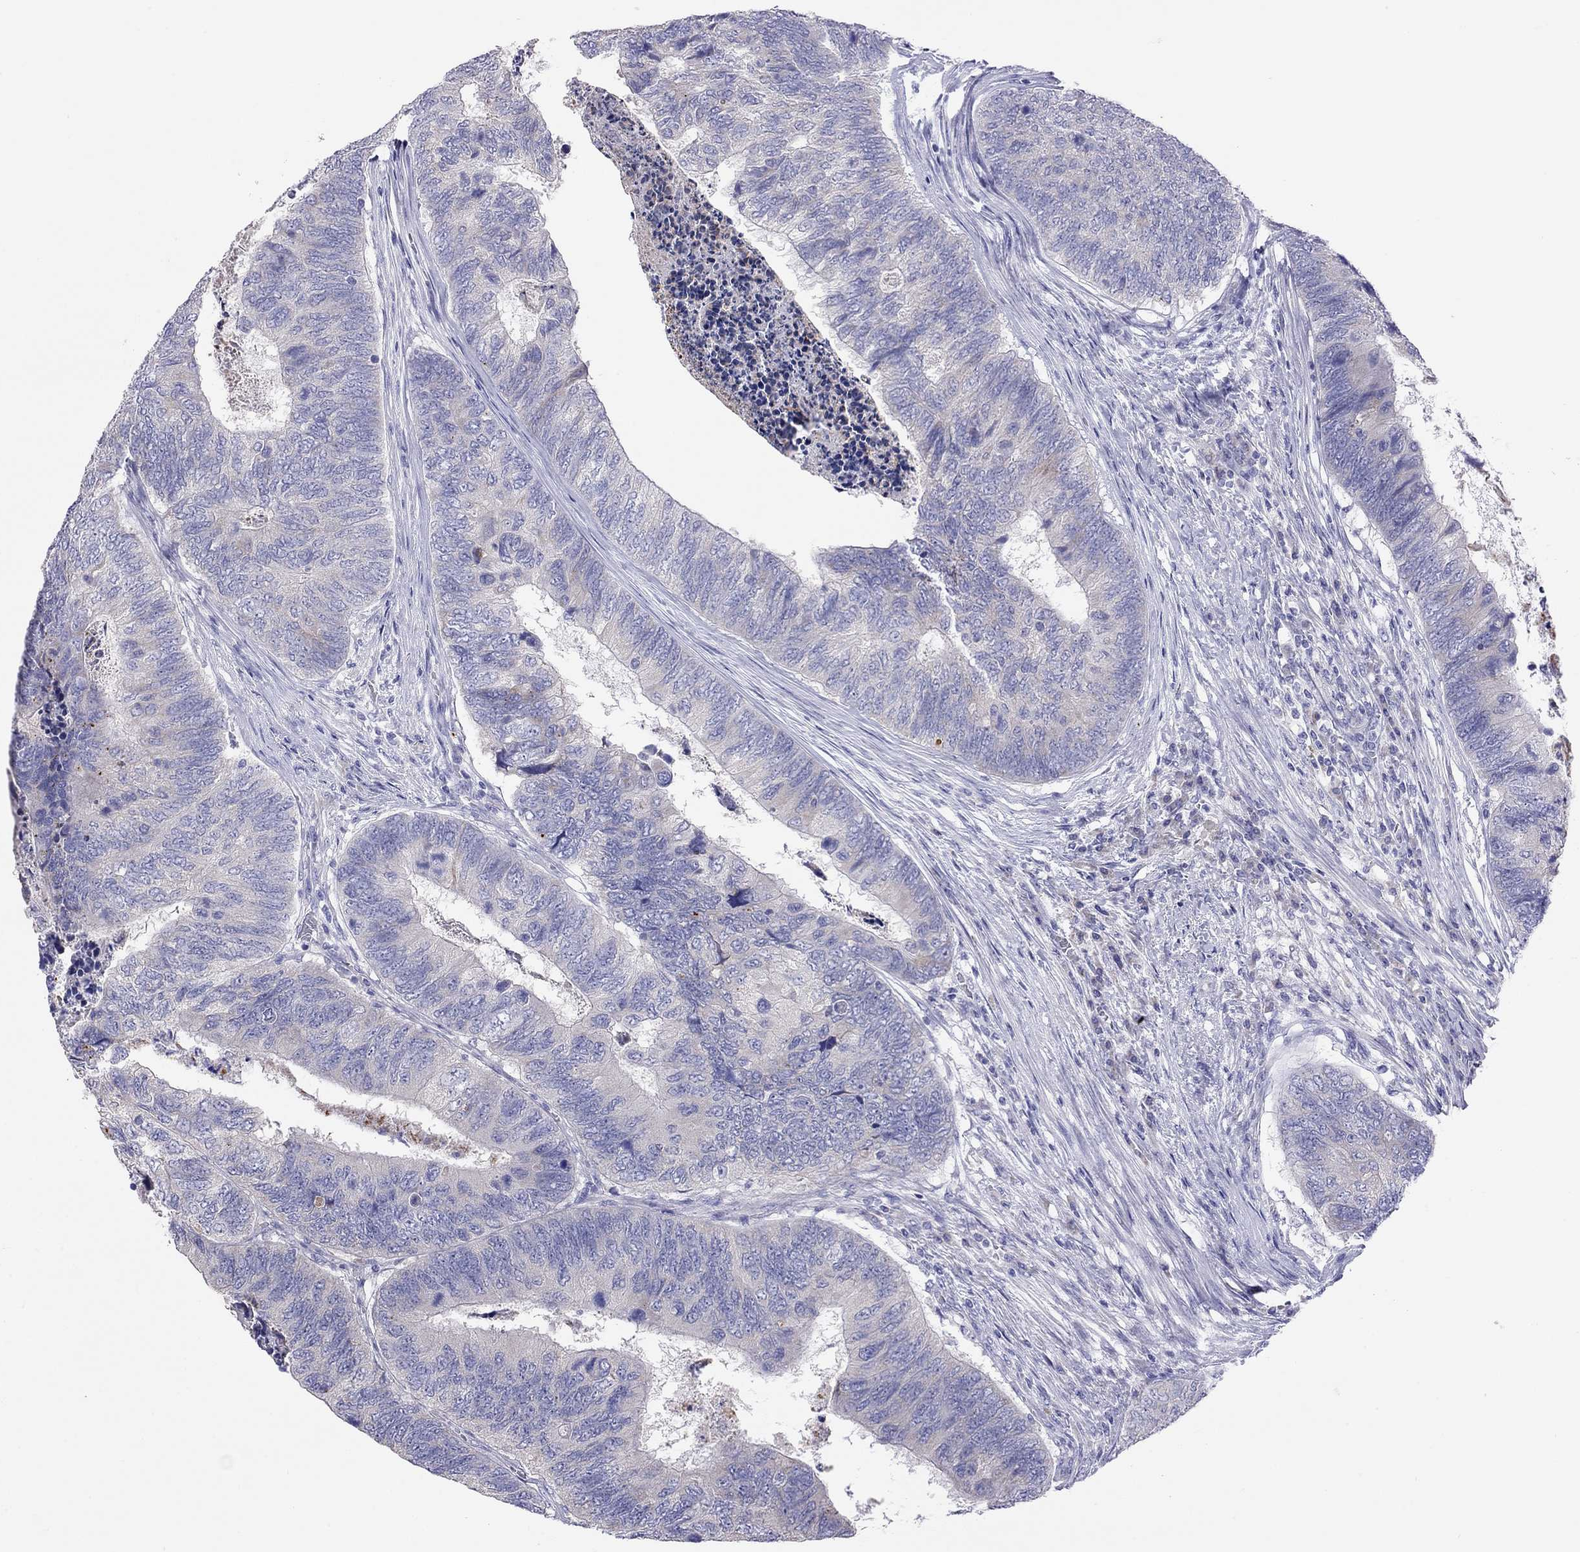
{"staining": {"intensity": "negative", "quantity": "none", "location": "none"}, "tissue": "colorectal cancer", "cell_type": "Tumor cells", "image_type": "cancer", "snomed": [{"axis": "morphology", "description": "Adenocarcinoma, NOS"}, {"axis": "topography", "description": "Colon"}], "caption": "The IHC photomicrograph has no significant expression in tumor cells of colorectal cancer (adenocarcinoma) tissue.", "gene": "COL9A1", "patient": {"sex": "female", "age": 67}}